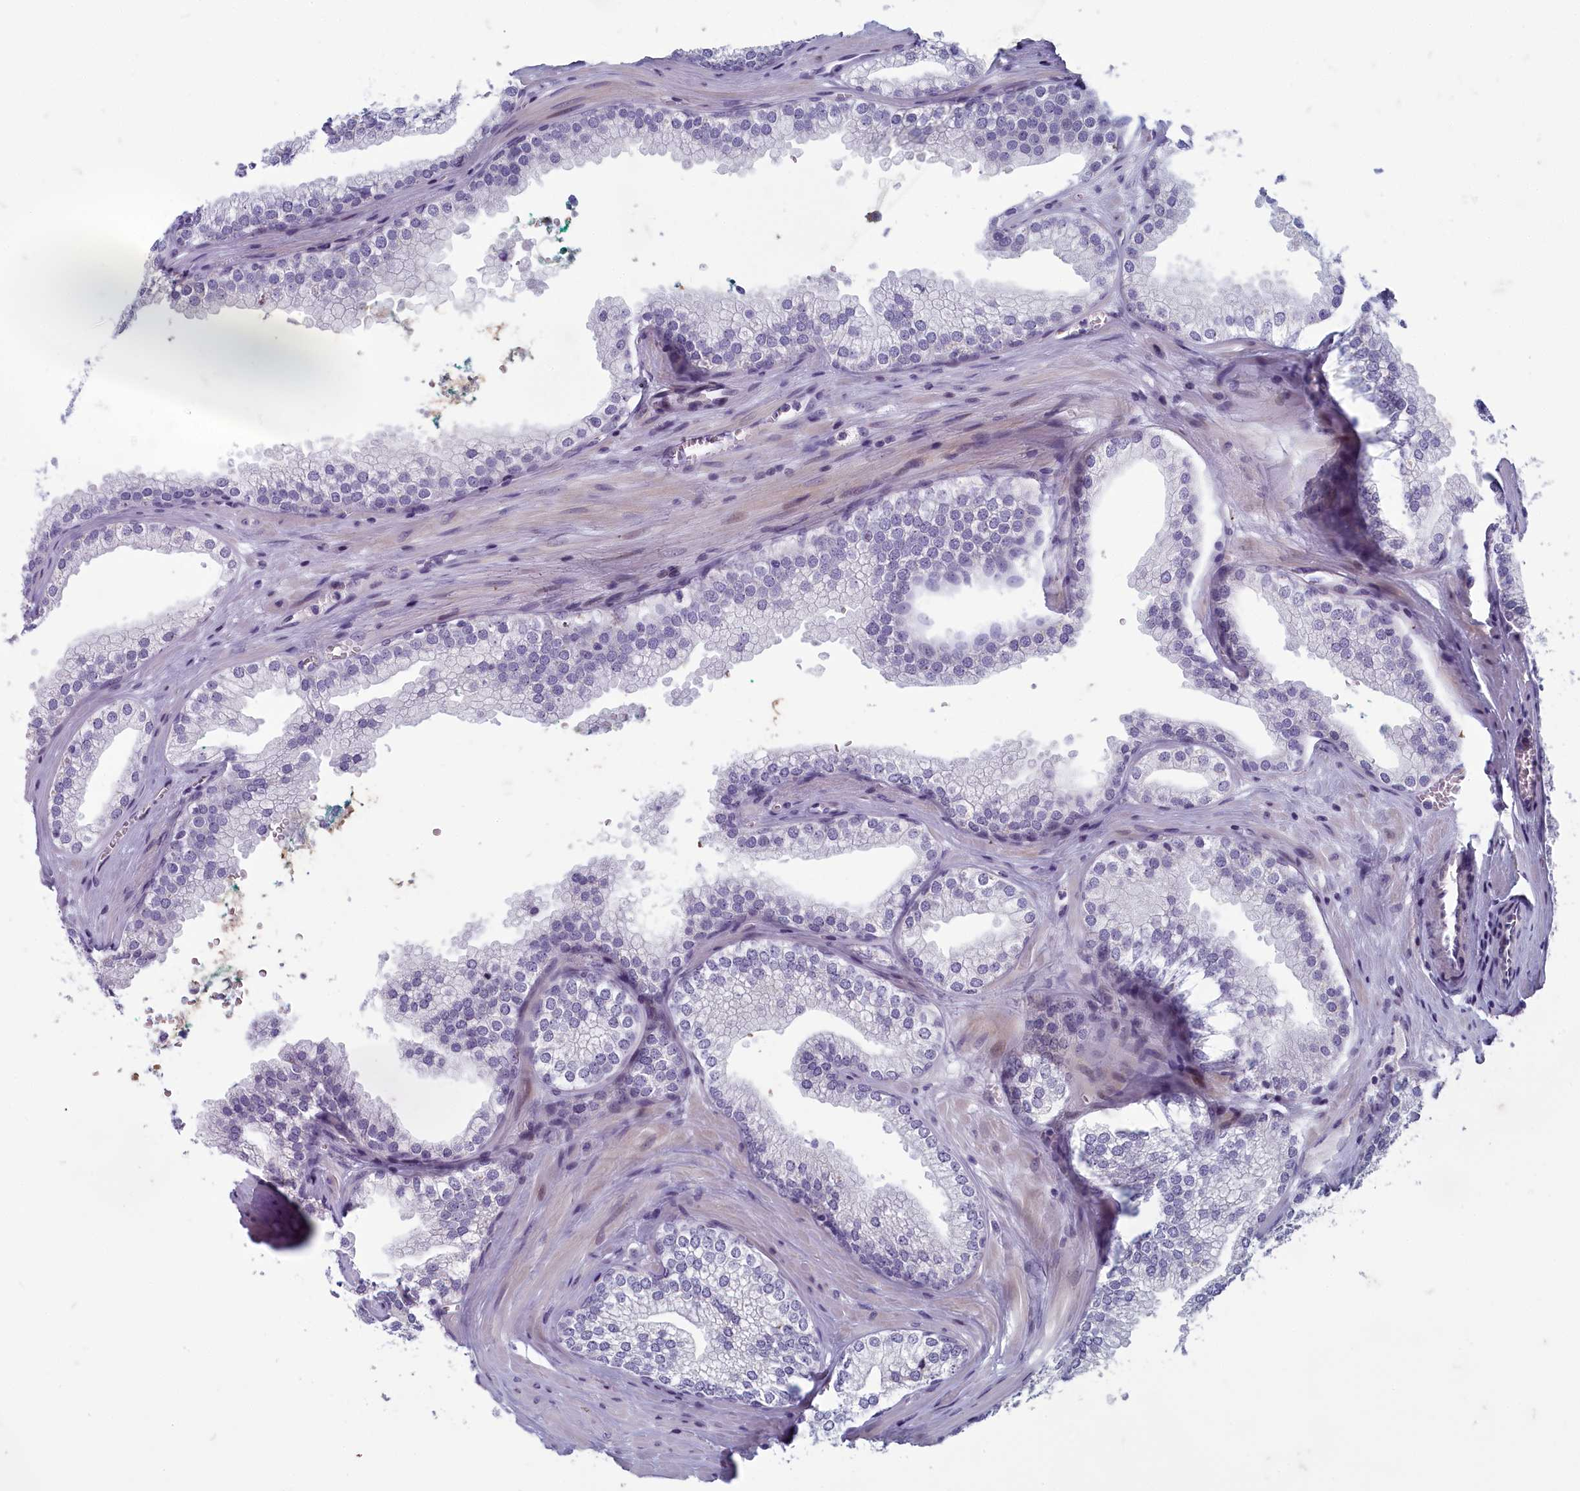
{"staining": {"intensity": "negative", "quantity": "none", "location": "none"}, "tissue": "prostate cancer", "cell_type": "Tumor cells", "image_type": "cancer", "snomed": [{"axis": "morphology", "description": "Adenocarcinoma, Low grade"}, {"axis": "topography", "description": "Prostate"}], "caption": "The micrograph displays no significant staining in tumor cells of prostate cancer. Nuclei are stained in blue.", "gene": "INSYN2A", "patient": {"sex": "male", "age": 60}}